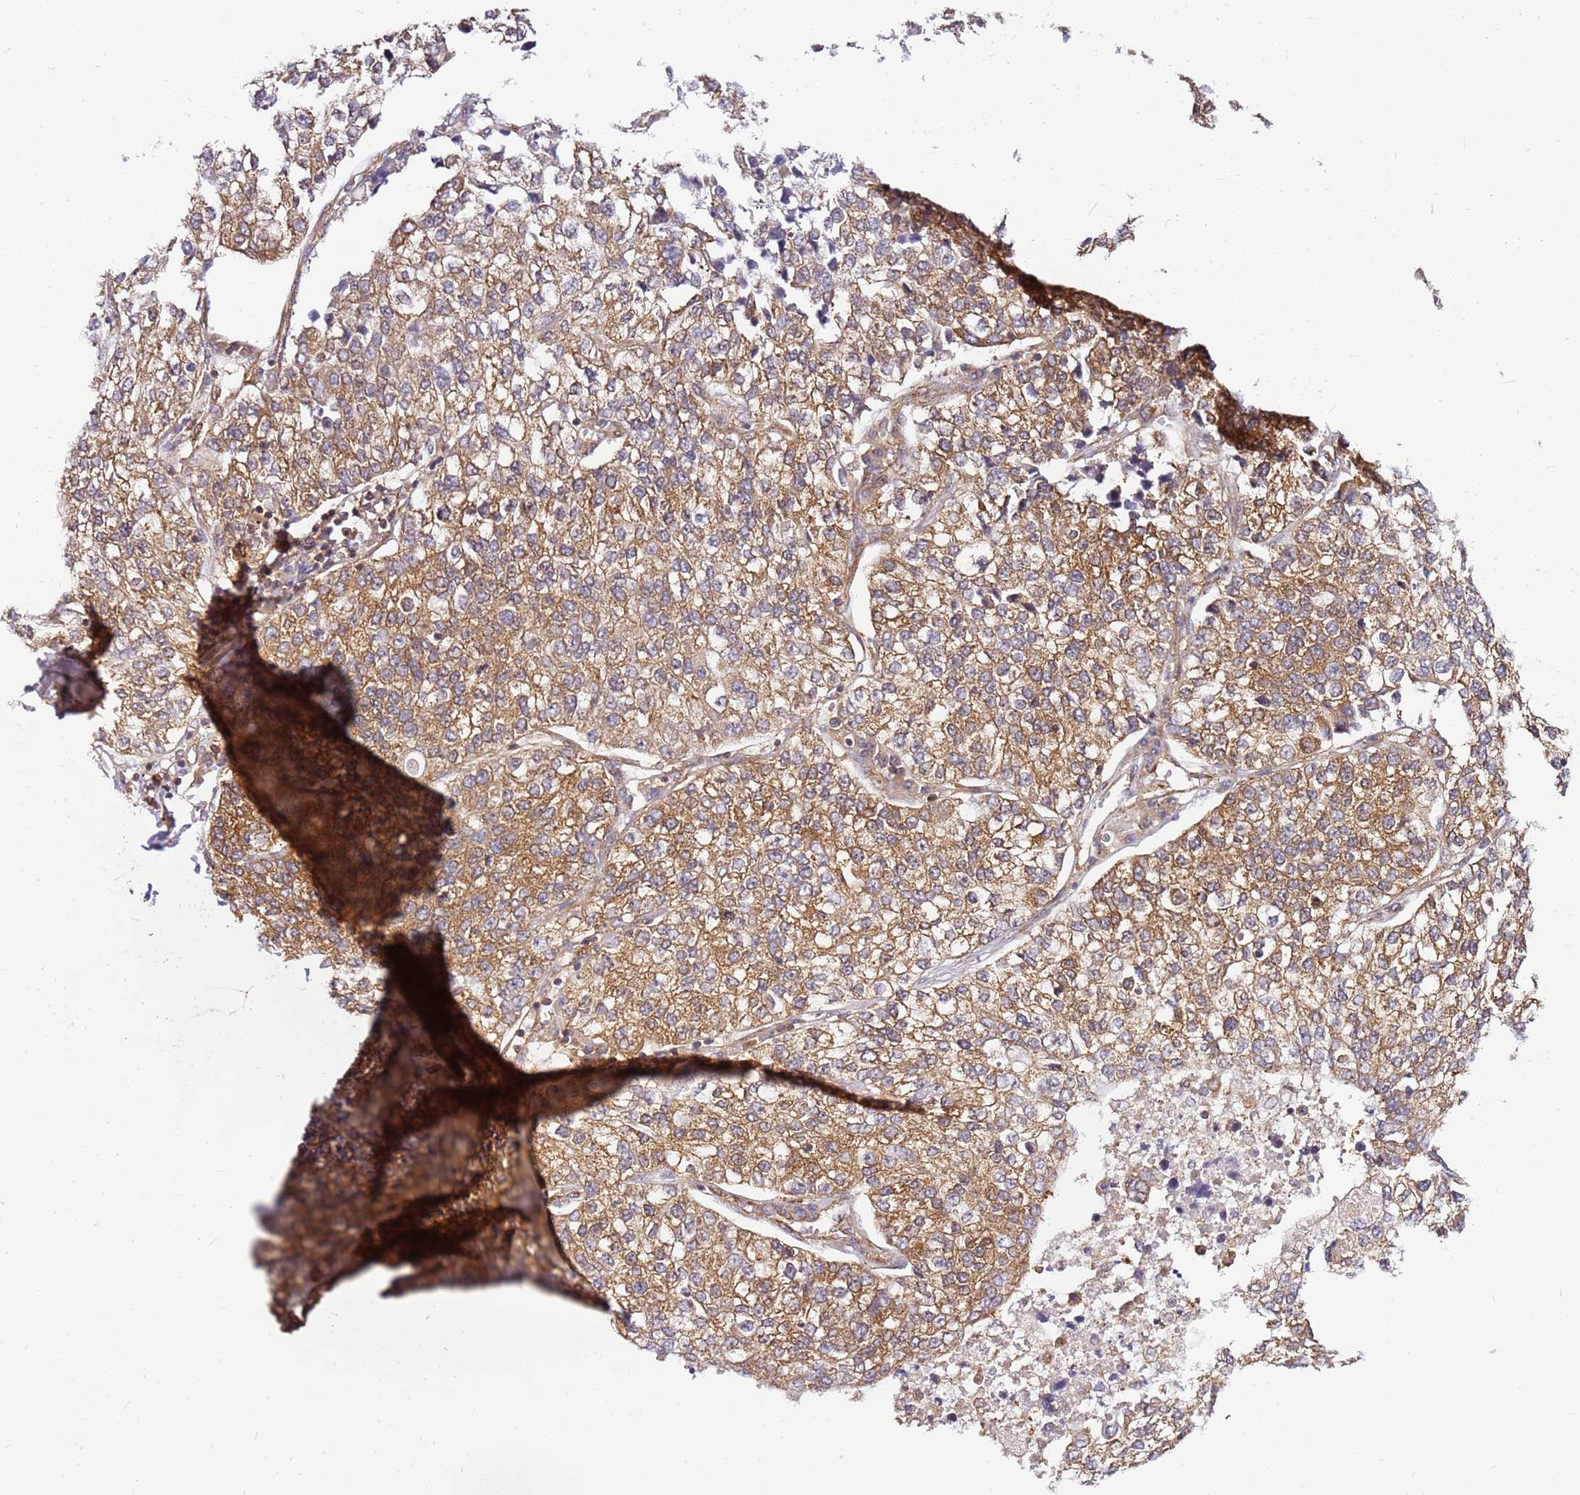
{"staining": {"intensity": "moderate", "quantity": ">75%", "location": "cytoplasmic/membranous"}, "tissue": "lung cancer", "cell_type": "Tumor cells", "image_type": "cancer", "snomed": [{"axis": "morphology", "description": "Adenocarcinoma, NOS"}, {"axis": "topography", "description": "Lung"}], "caption": "A brown stain shows moderate cytoplasmic/membranous staining of a protein in lung cancer (adenocarcinoma) tumor cells. Using DAB (3,3'-diaminobenzidine) (brown) and hematoxylin (blue) stains, captured at high magnification using brightfield microscopy.", "gene": "PIH1D1", "patient": {"sex": "male", "age": 49}}